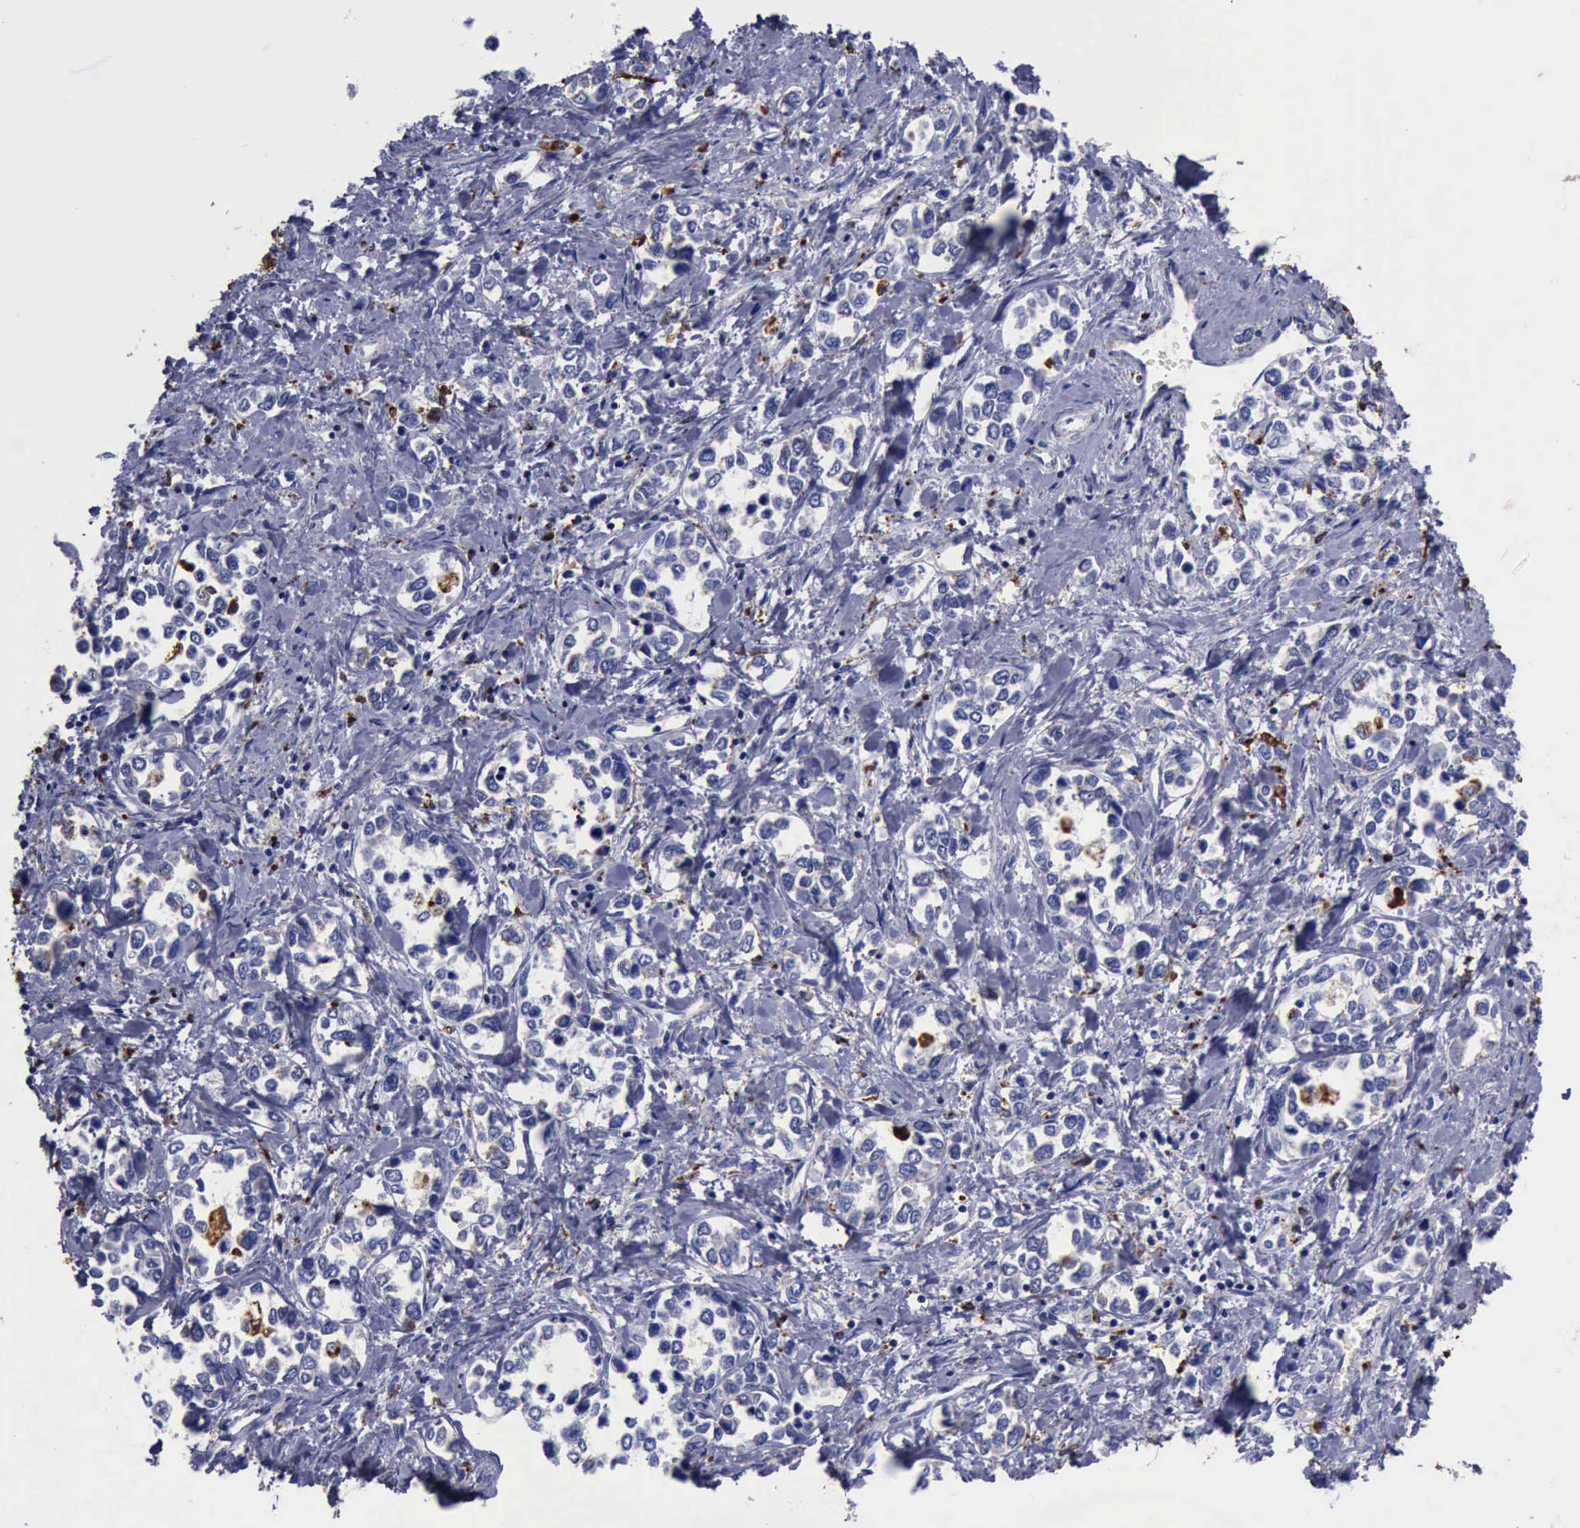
{"staining": {"intensity": "weak", "quantity": "<25%", "location": "cytoplasmic/membranous"}, "tissue": "stomach cancer", "cell_type": "Tumor cells", "image_type": "cancer", "snomed": [{"axis": "morphology", "description": "Adenocarcinoma, NOS"}, {"axis": "topography", "description": "Stomach, upper"}], "caption": "This is a image of immunohistochemistry staining of stomach cancer (adenocarcinoma), which shows no expression in tumor cells. (DAB immunohistochemistry (IHC) visualized using brightfield microscopy, high magnification).", "gene": "CTSD", "patient": {"sex": "male", "age": 76}}